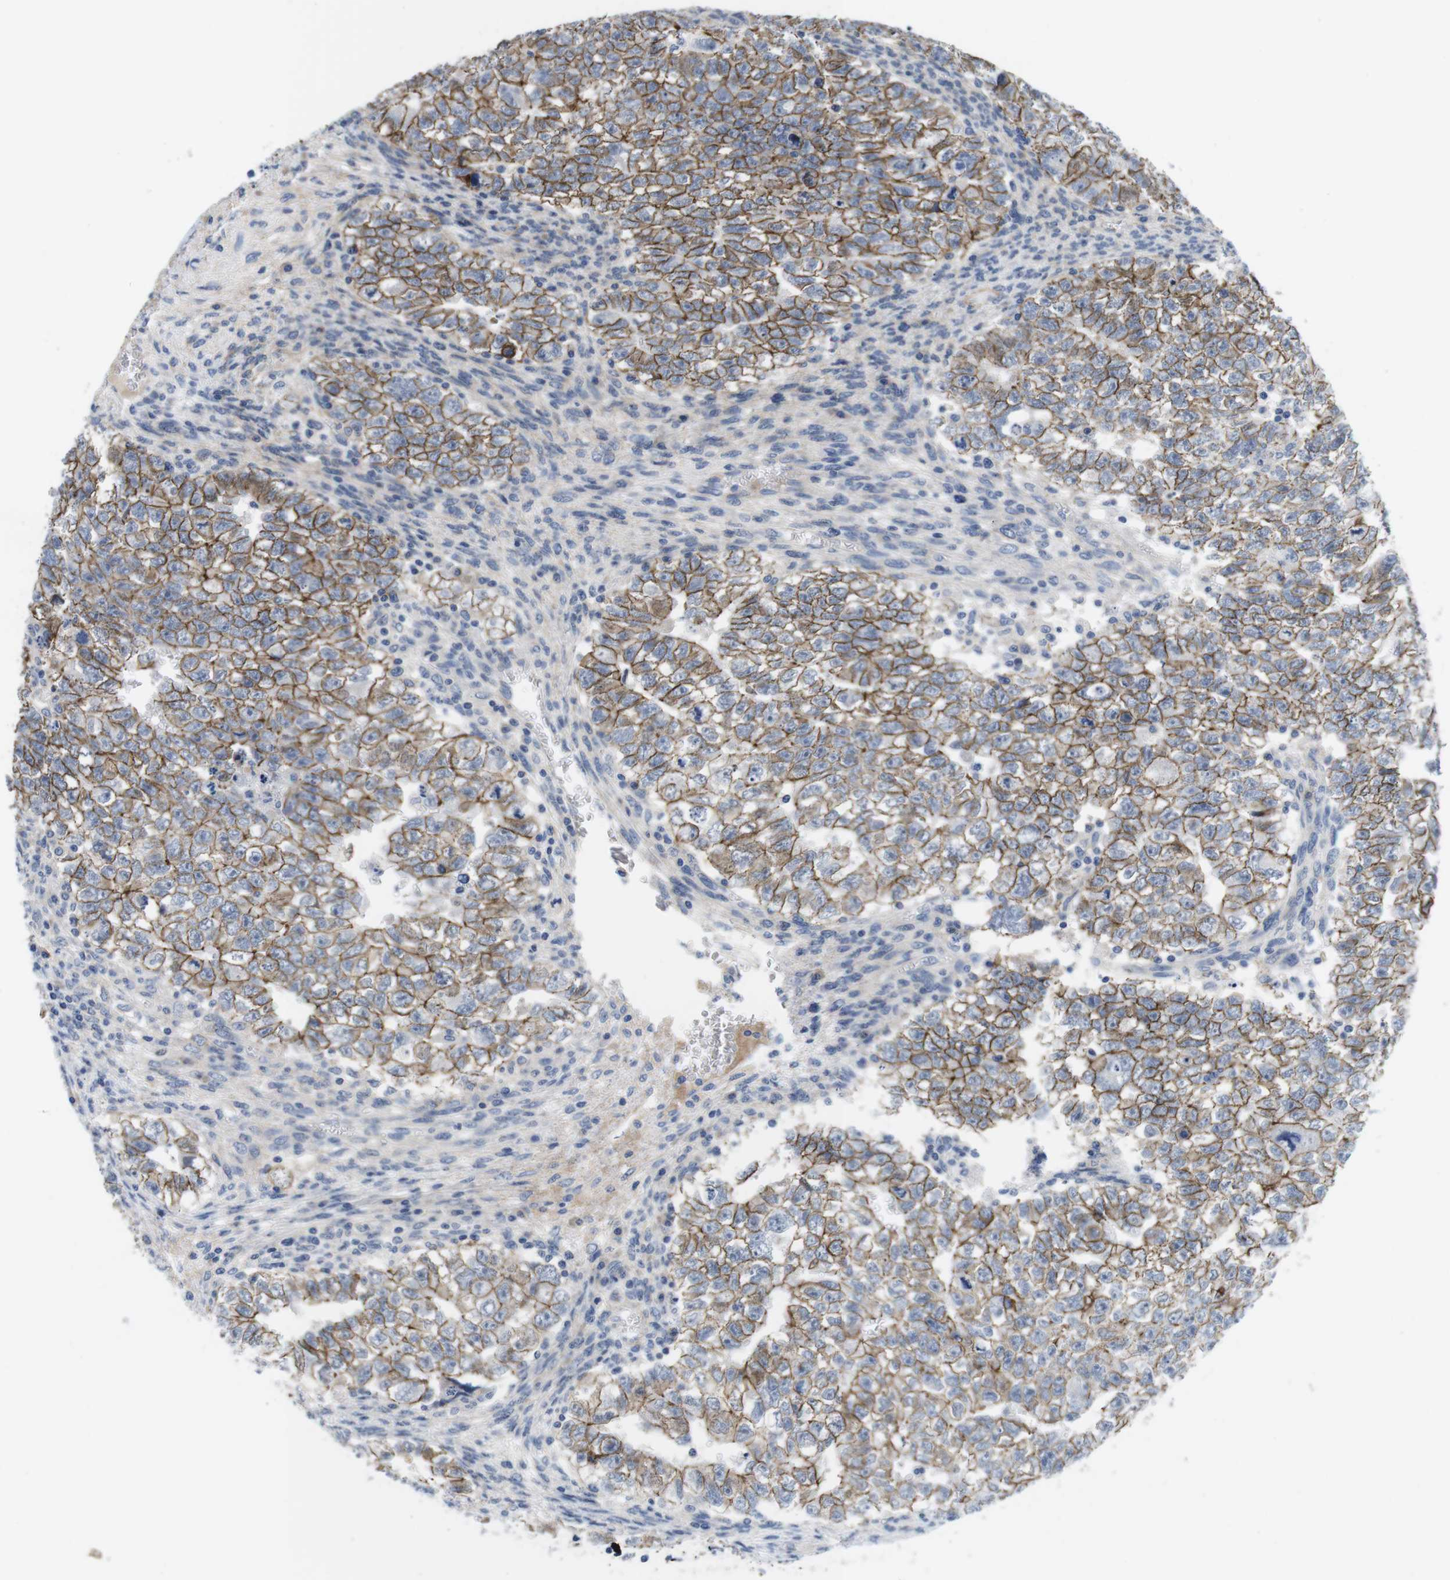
{"staining": {"intensity": "moderate", "quantity": ">75%", "location": "cytoplasmic/membranous"}, "tissue": "testis cancer", "cell_type": "Tumor cells", "image_type": "cancer", "snomed": [{"axis": "morphology", "description": "Seminoma, NOS"}, {"axis": "morphology", "description": "Carcinoma, Embryonal, NOS"}, {"axis": "topography", "description": "Testis"}], "caption": "Seminoma (testis) stained with a protein marker demonstrates moderate staining in tumor cells.", "gene": "SCRIB", "patient": {"sex": "male", "age": 38}}